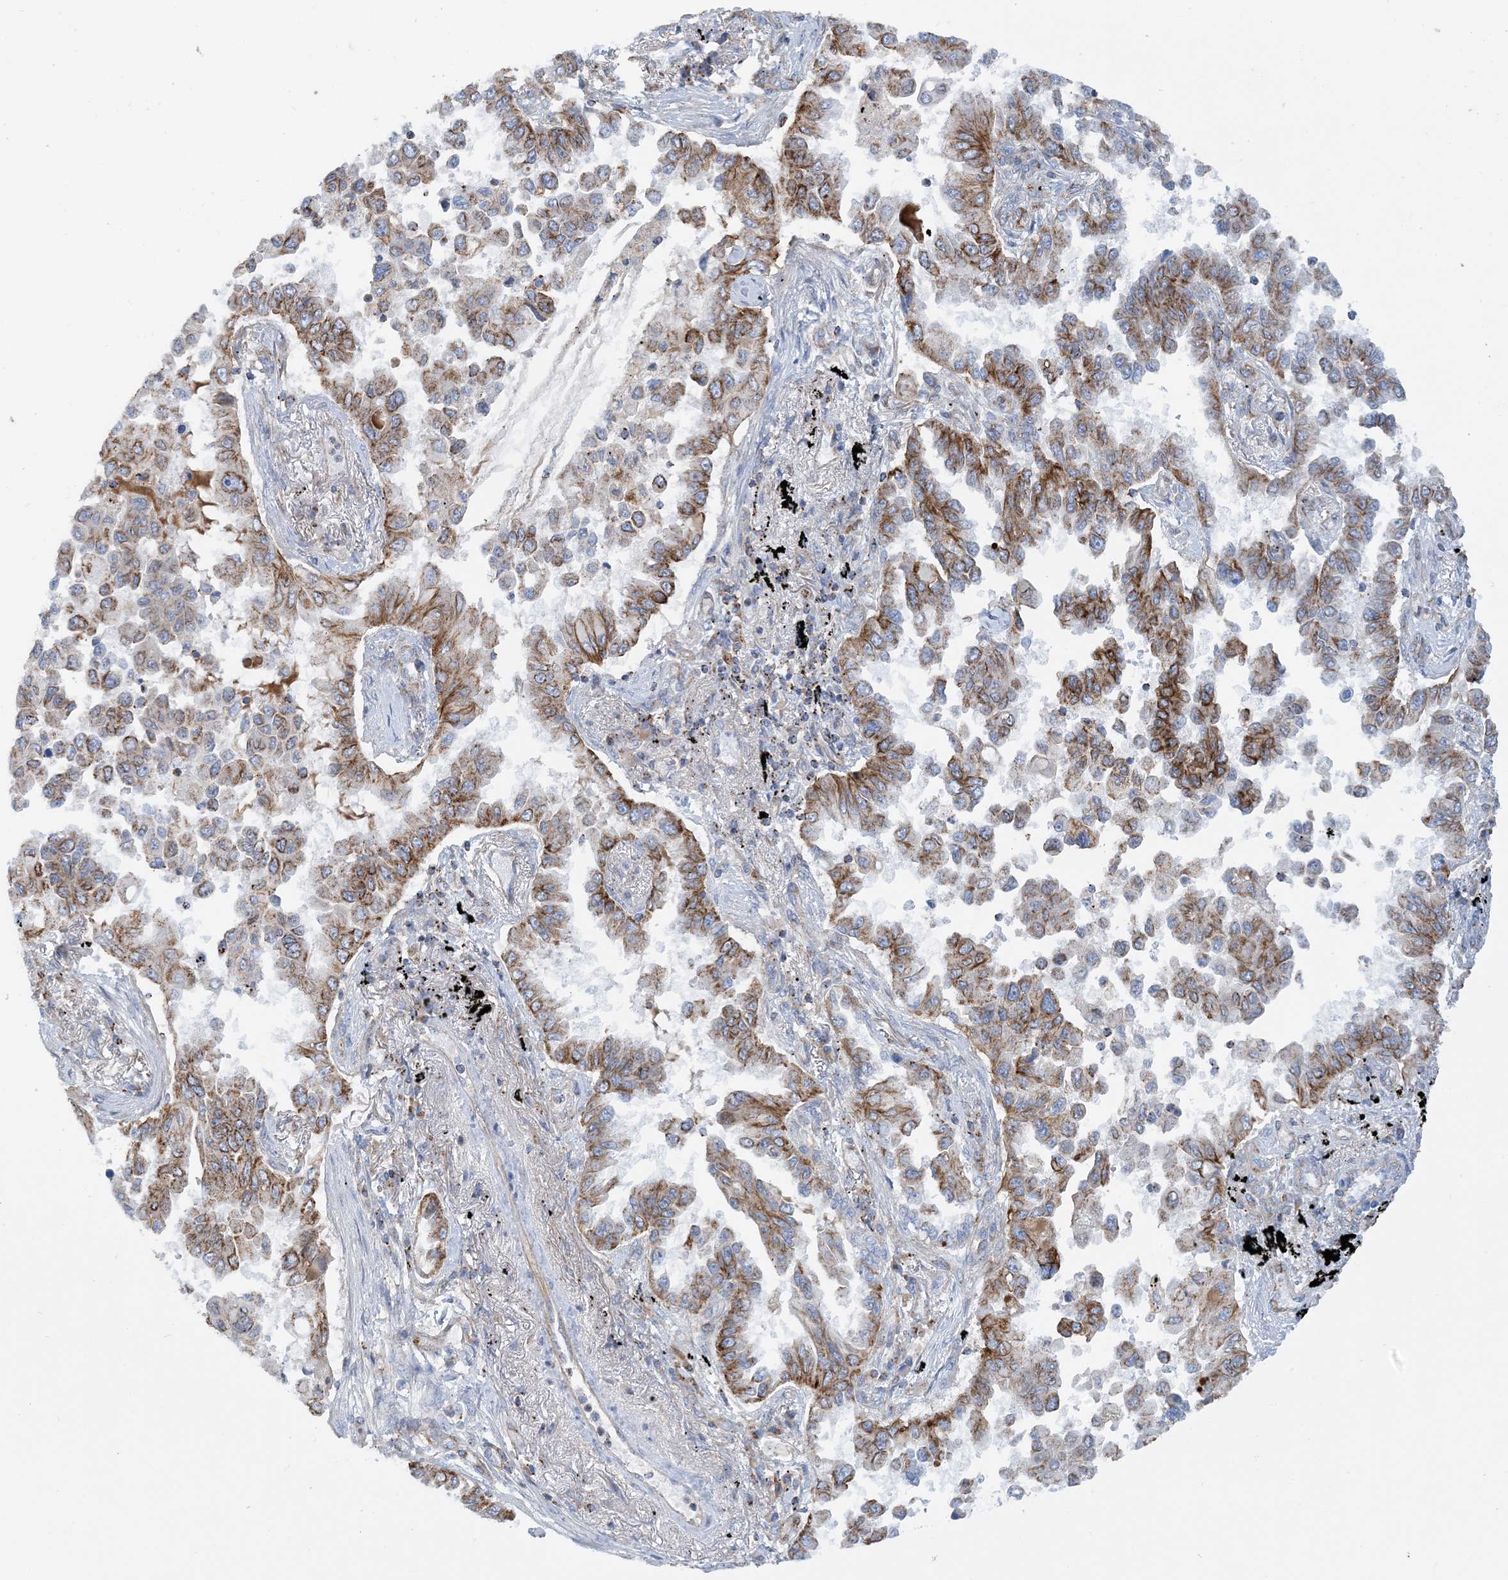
{"staining": {"intensity": "moderate", "quantity": ">75%", "location": "cytoplasmic/membranous"}, "tissue": "lung cancer", "cell_type": "Tumor cells", "image_type": "cancer", "snomed": [{"axis": "morphology", "description": "Adenocarcinoma, NOS"}, {"axis": "topography", "description": "Lung"}], "caption": "Immunohistochemical staining of lung cancer (adenocarcinoma) displays moderate cytoplasmic/membranous protein expression in about >75% of tumor cells.", "gene": "CALHM5", "patient": {"sex": "female", "age": 67}}